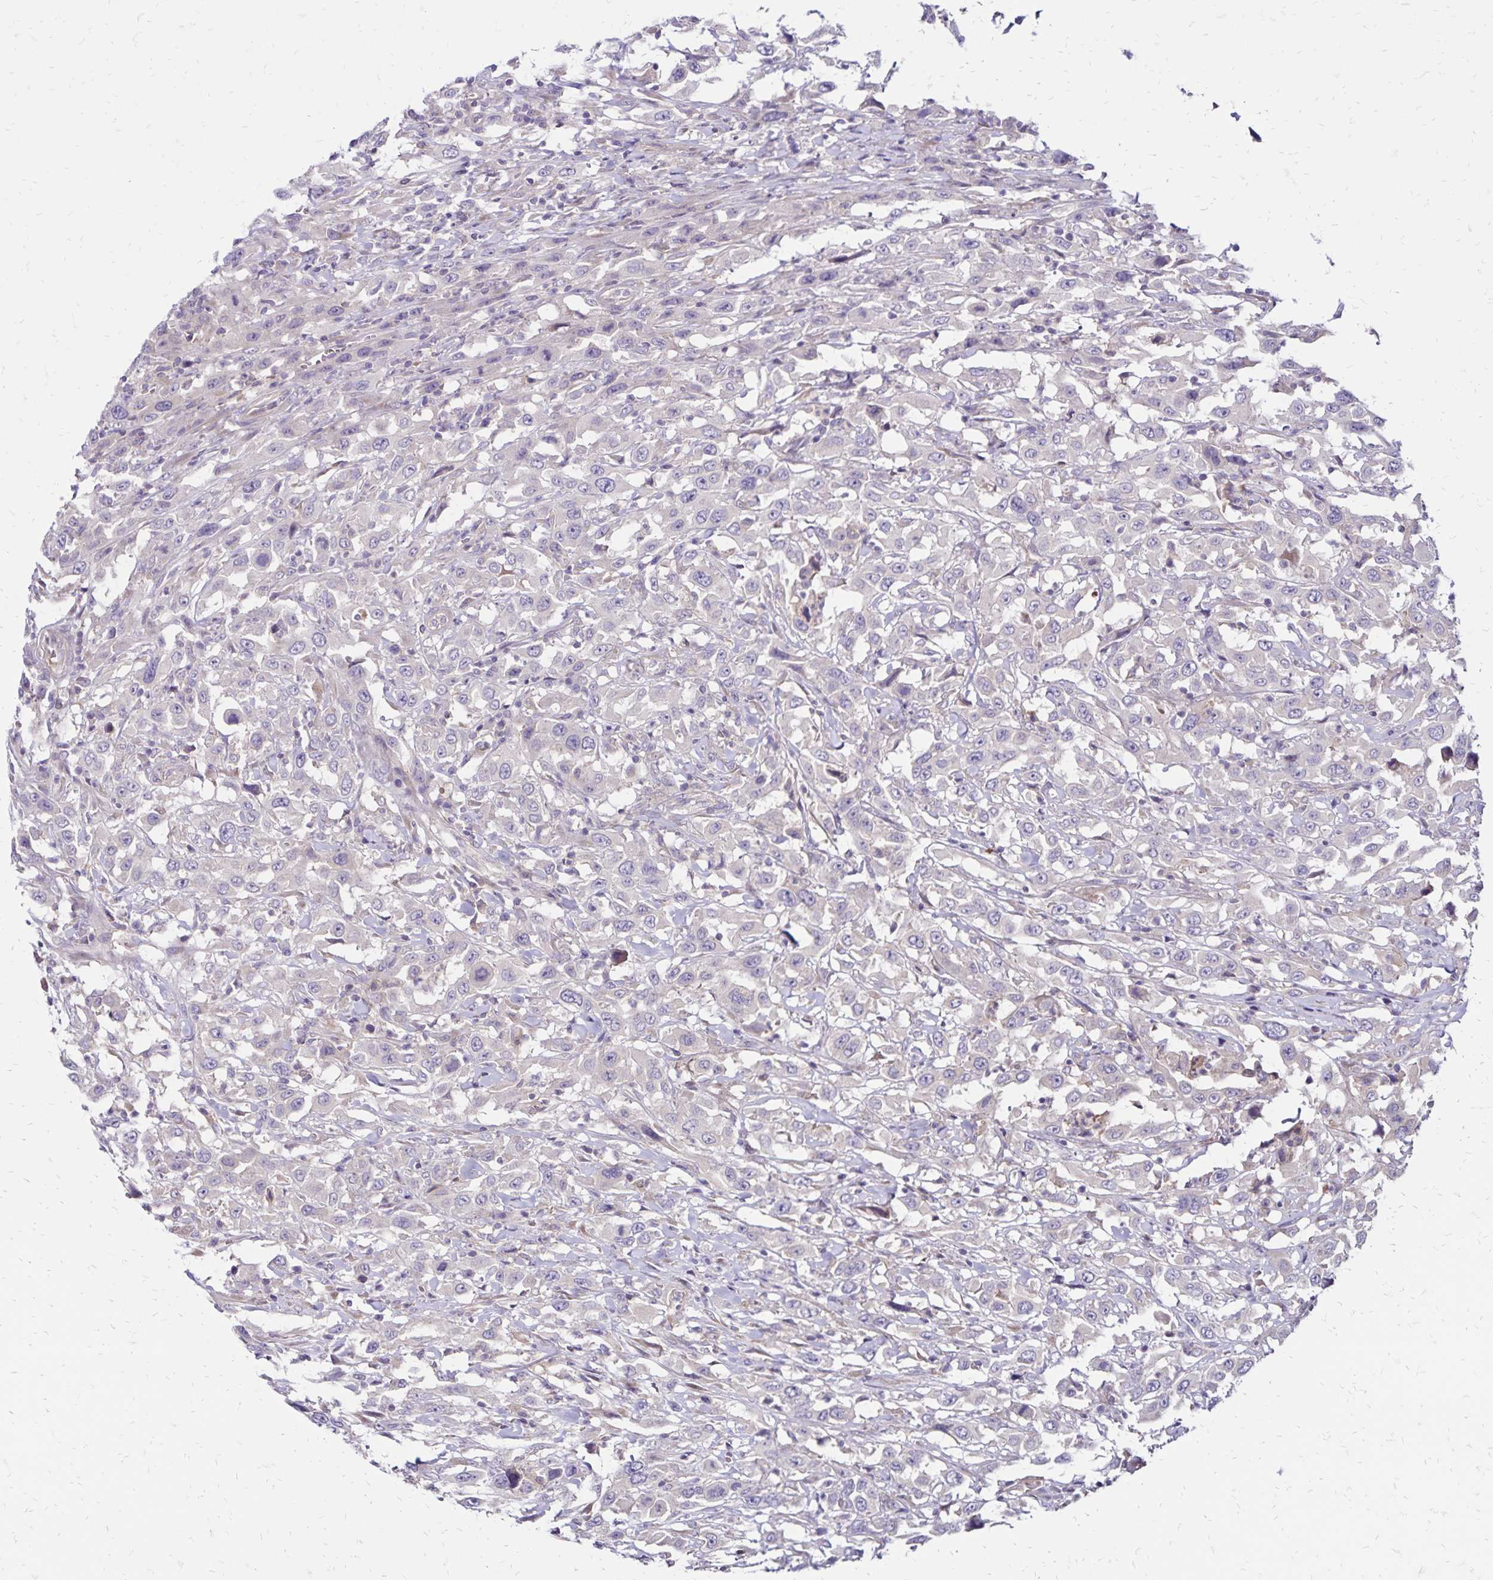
{"staining": {"intensity": "negative", "quantity": "none", "location": "none"}, "tissue": "urothelial cancer", "cell_type": "Tumor cells", "image_type": "cancer", "snomed": [{"axis": "morphology", "description": "Urothelial carcinoma, High grade"}, {"axis": "topography", "description": "Urinary bladder"}], "caption": "DAB (3,3'-diaminobenzidine) immunohistochemical staining of human urothelial carcinoma (high-grade) demonstrates no significant staining in tumor cells. The staining is performed using DAB (3,3'-diaminobenzidine) brown chromogen with nuclei counter-stained in using hematoxylin.", "gene": "FSD1", "patient": {"sex": "male", "age": 61}}